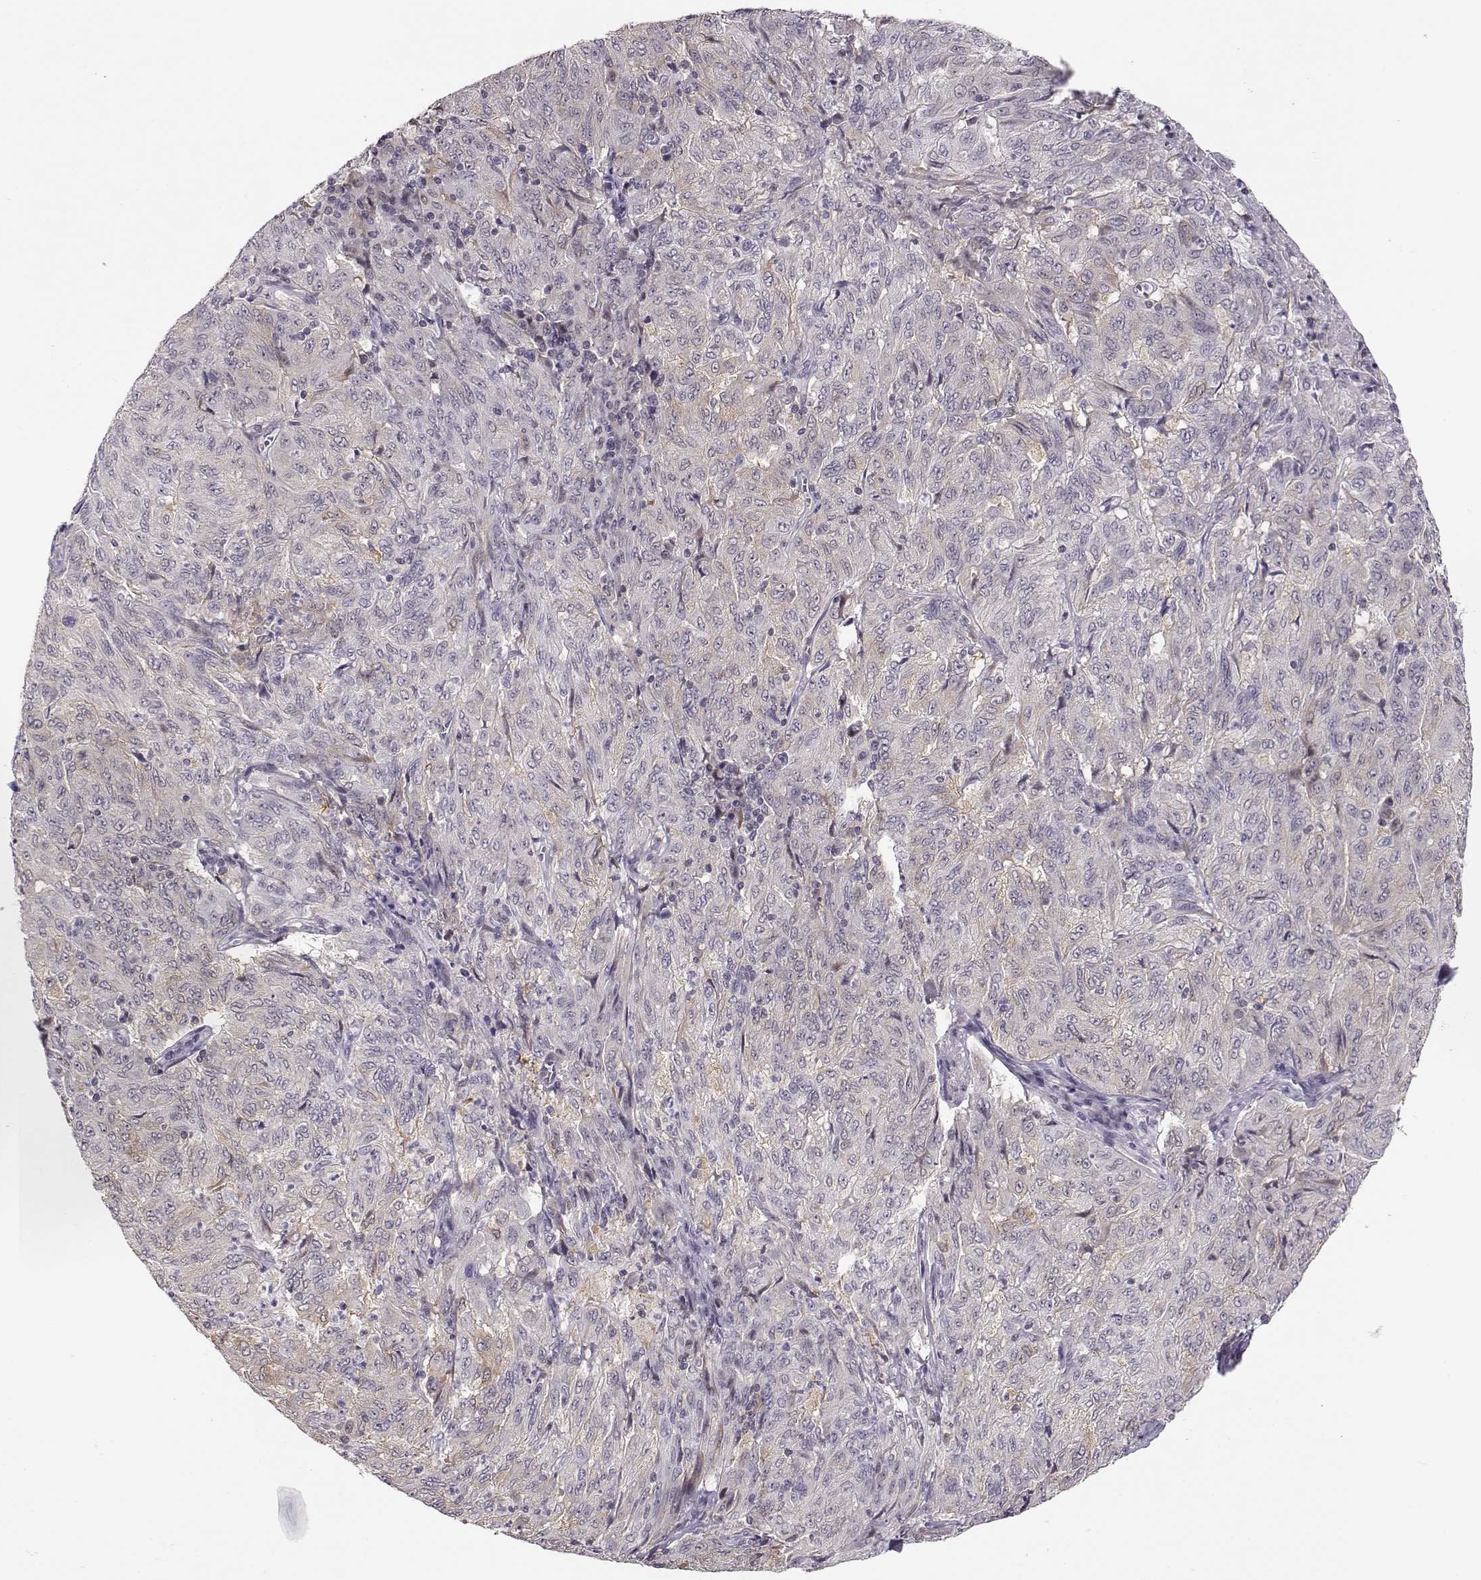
{"staining": {"intensity": "negative", "quantity": "none", "location": "none"}, "tissue": "pancreatic cancer", "cell_type": "Tumor cells", "image_type": "cancer", "snomed": [{"axis": "morphology", "description": "Adenocarcinoma, NOS"}, {"axis": "topography", "description": "Pancreas"}], "caption": "Protein analysis of pancreatic cancer exhibits no significant positivity in tumor cells.", "gene": "TEPP", "patient": {"sex": "male", "age": 63}}